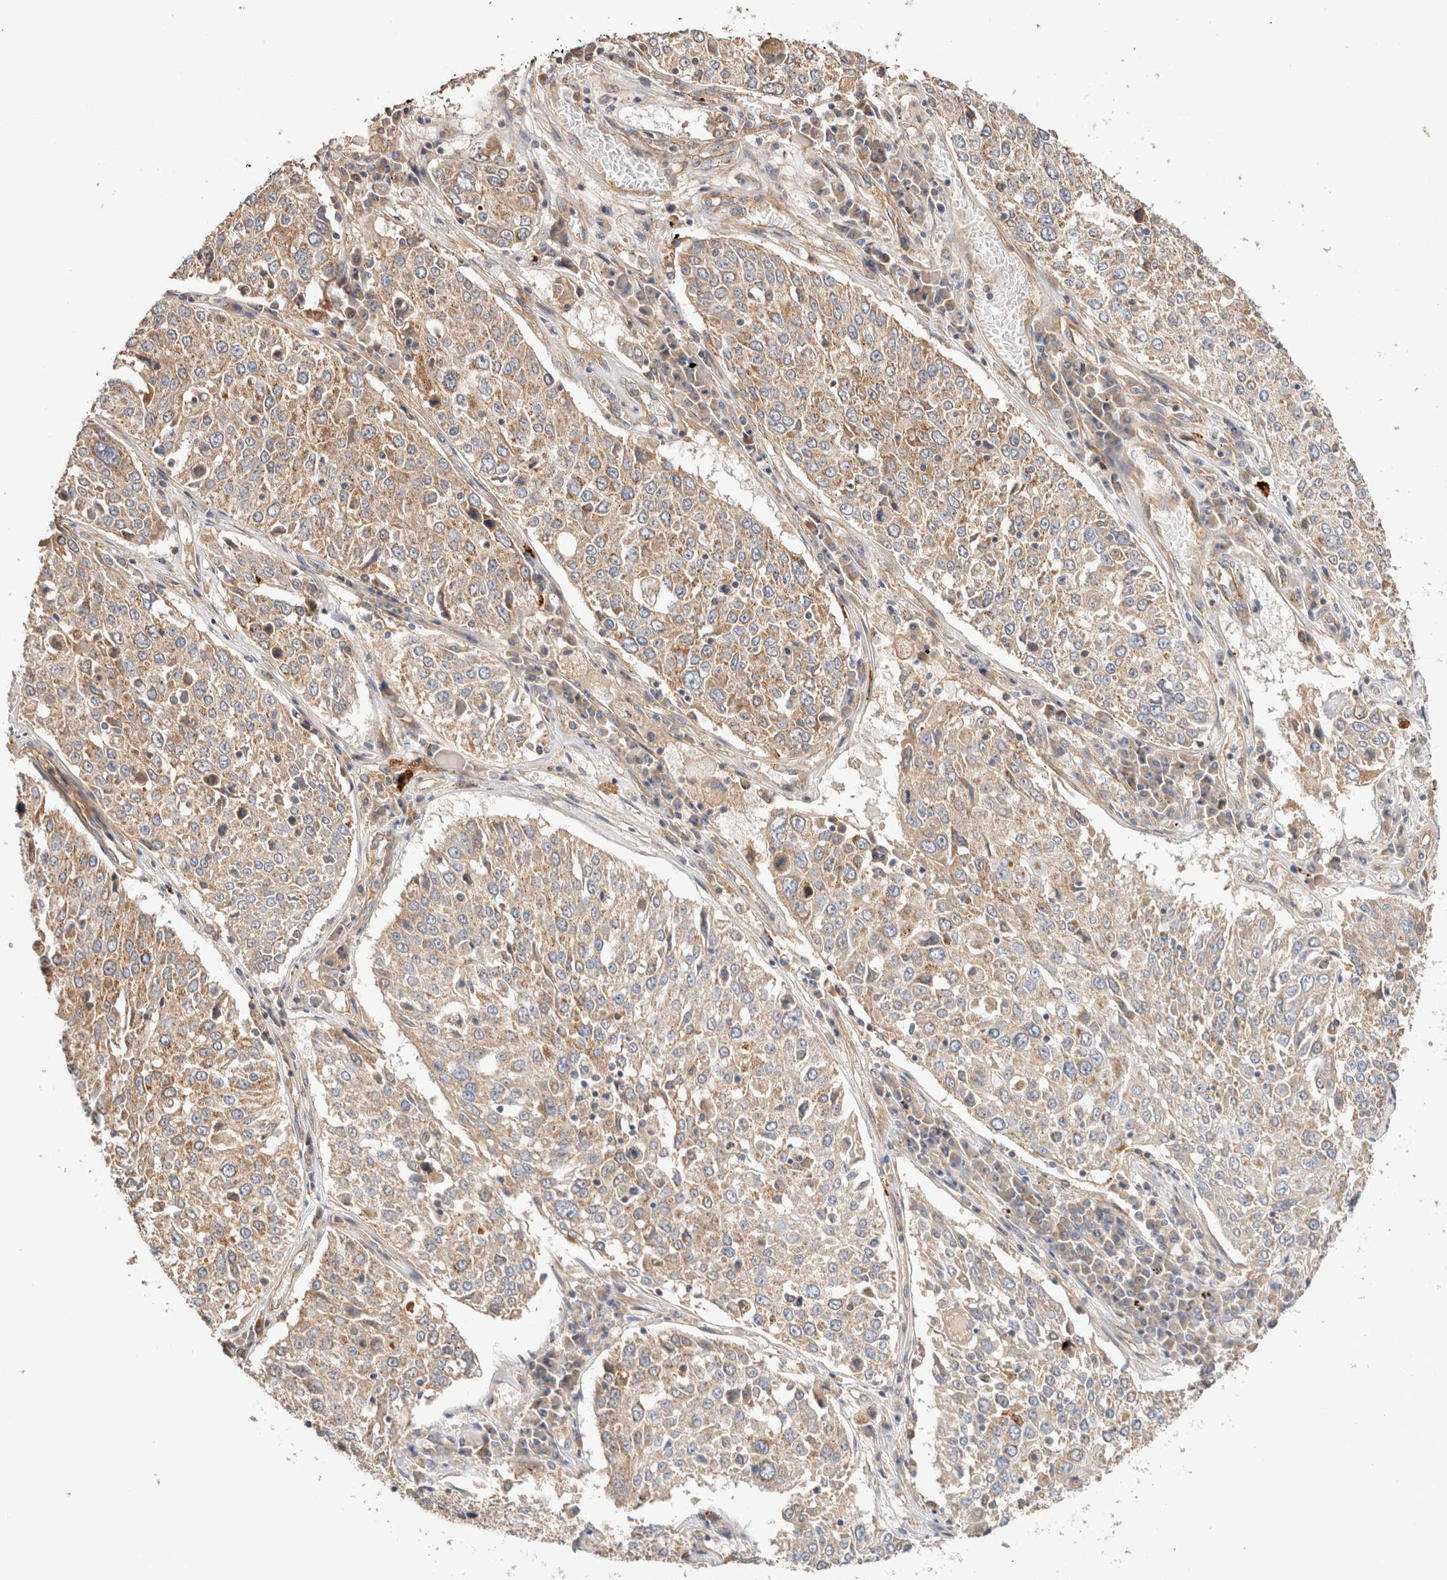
{"staining": {"intensity": "weak", "quantity": ">75%", "location": "cytoplasmic/membranous"}, "tissue": "lung cancer", "cell_type": "Tumor cells", "image_type": "cancer", "snomed": [{"axis": "morphology", "description": "Squamous cell carcinoma, NOS"}, {"axis": "topography", "description": "Lung"}], "caption": "Protein staining shows weak cytoplasmic/membranous expression in about >75% of tumor cells in lung squamous cell carcinoma. (brown staining indicates protein expression, while blue staining denotes nuclei).", "gene": "B3GNTL1", "patient": {"sex": "male", "age": 65}}